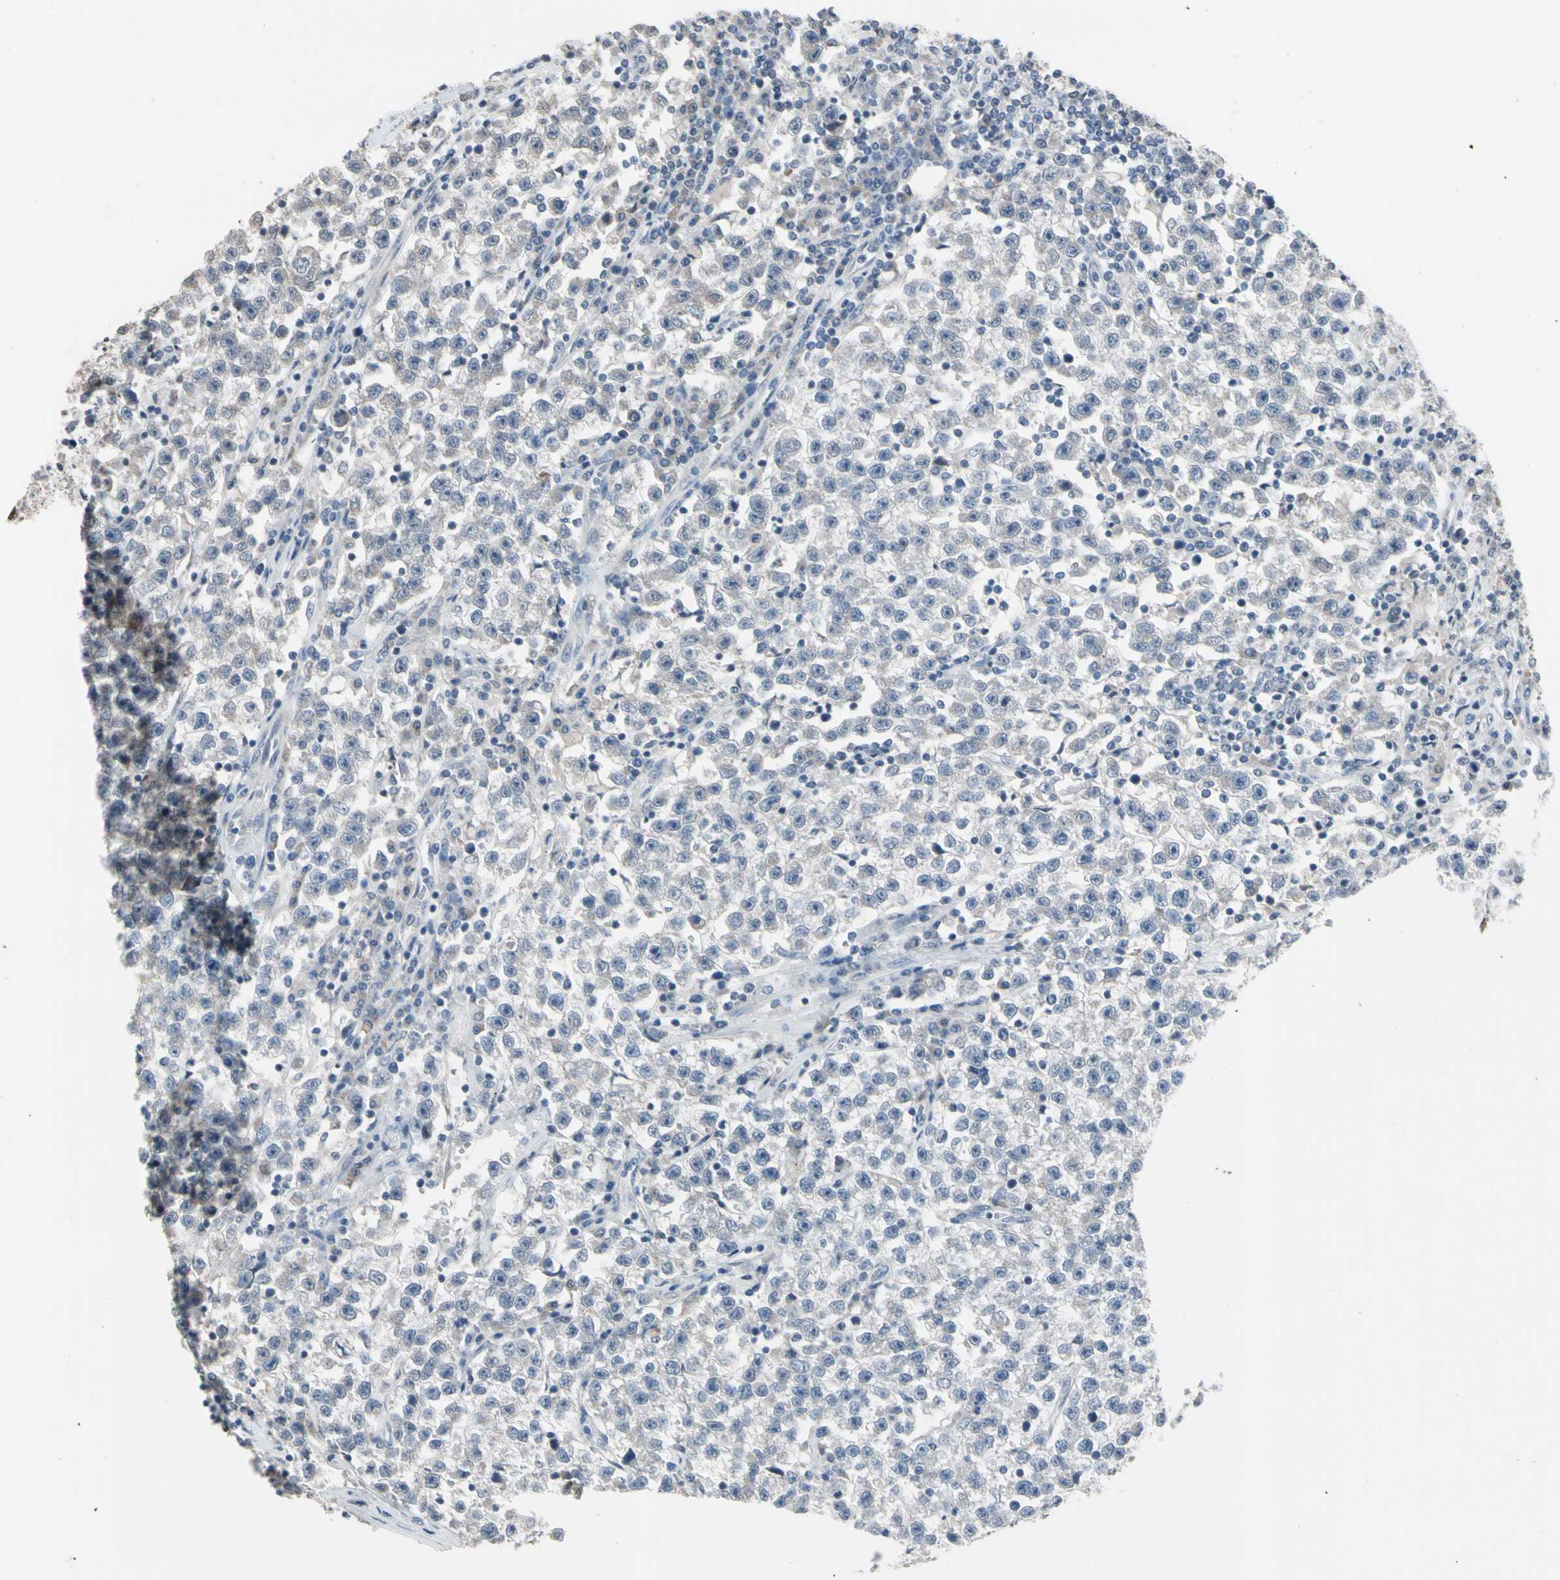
{"staining": {"intensity": "weak", "quantity": "25%-75%", "location": "cytoplasmic/membranous"}, "tissue": "testis cancer", "cell_type": "Tumor cells", "image_type": "cancer", "snomed": [{"axis": "morphology", "description": "Seminoma, NOS"}, {"axis": "topography", "description": "Testis"}], "caption": "Seminoma (testis) stained for a protein displays weak cytoplasmic/membranous positivity in tumor cells.", "gene": "SV2A", "patient": {"sex": "male", "age": 22}}